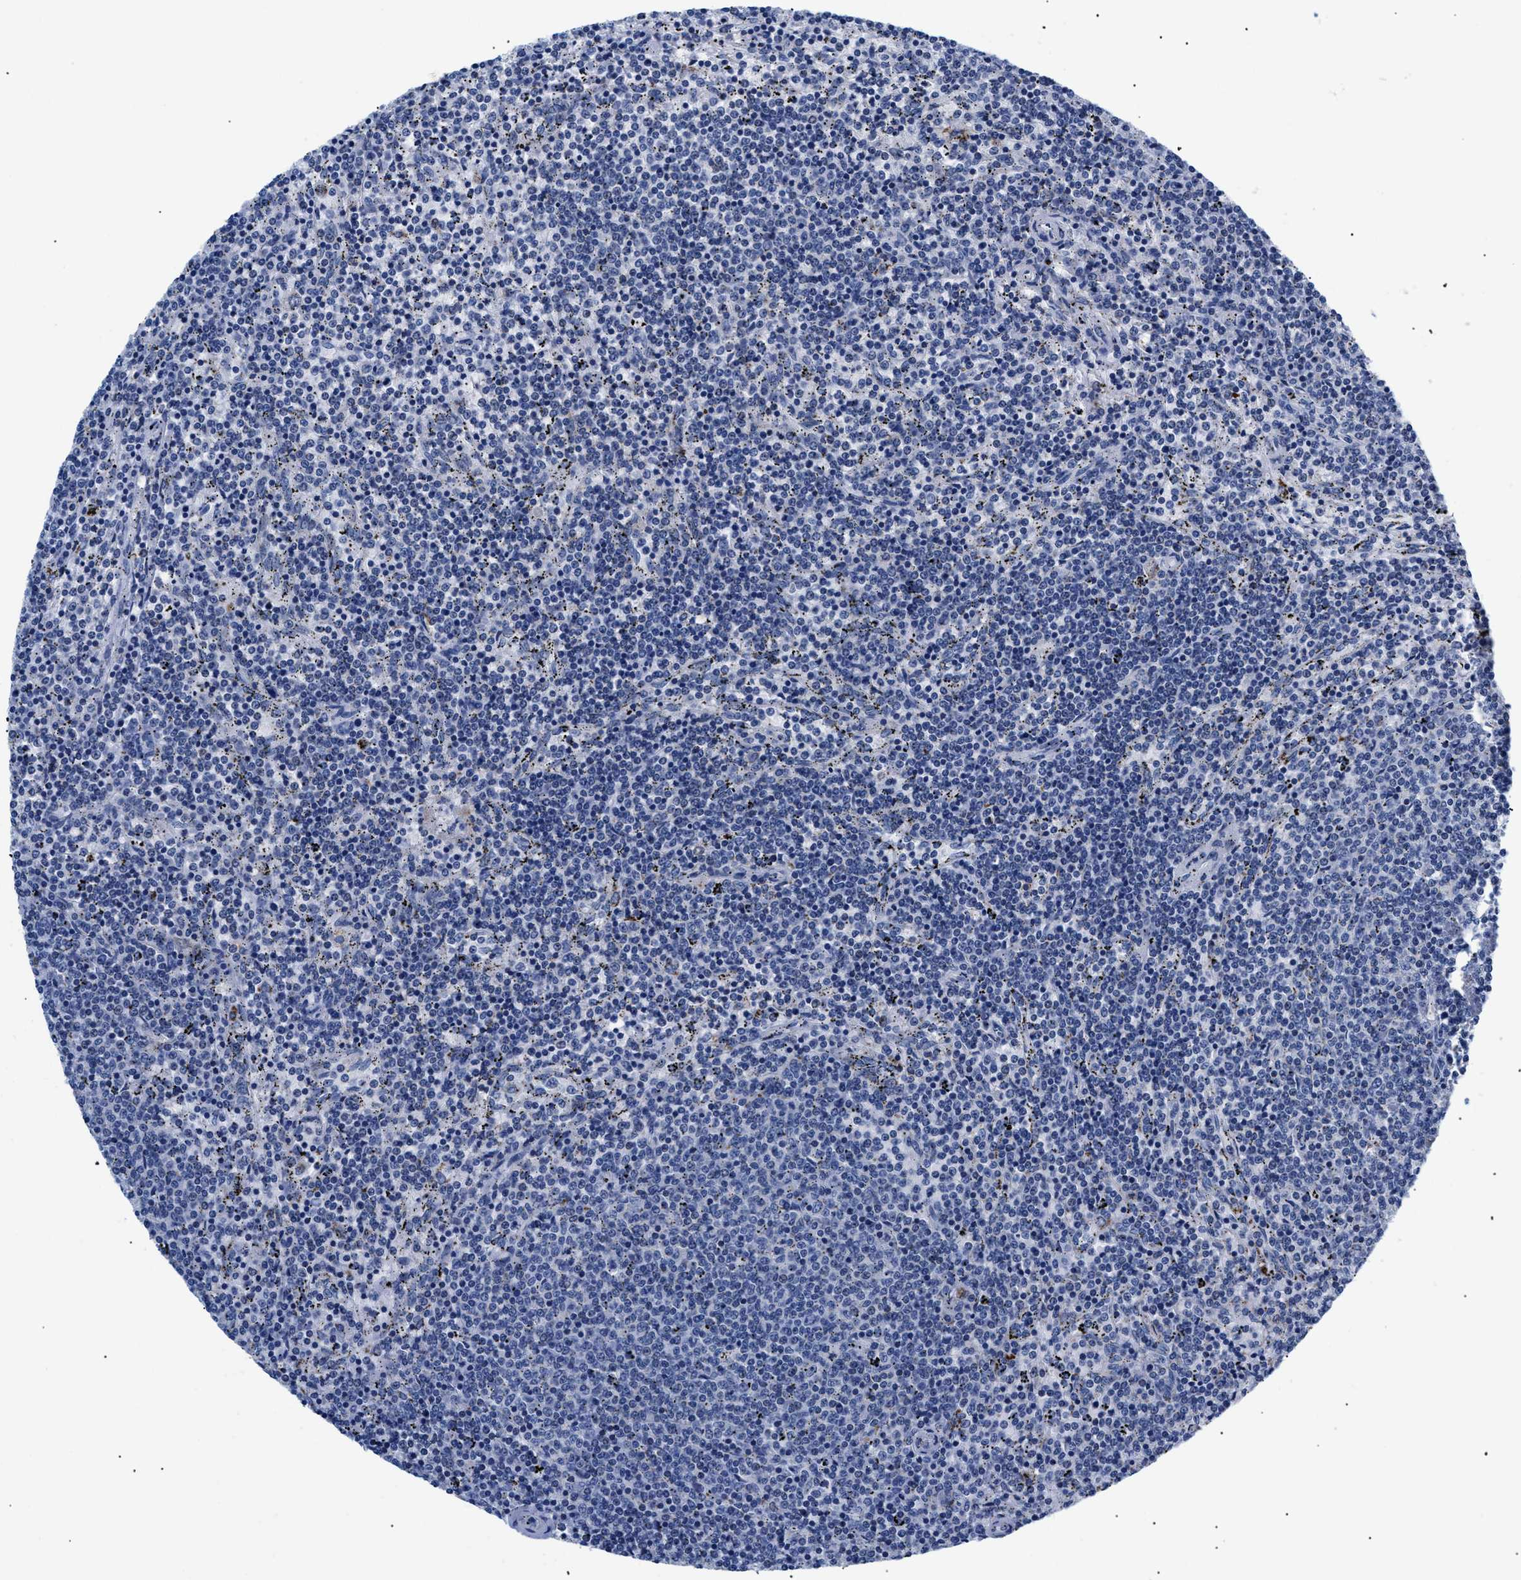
{"staining": {"intensity": "negative", "quantity": "none", "location": "none"}, "tissue": "lymphoma", "cell_type": "Tumor cells", "image_type": "cancer", "snomed": [{"axis": "morphology", "description": "Malignant lymphoma, non-Hodgkin's type, Low grade"}, {"axis": "topography", "description": "Spleen"}], "caption": "Immunohistochemistry photomicrograph of human lymphoma stained for a protein (brown), which exhibits no expression in tumor cells.", "gene": "GPR149", "patient": {"sex": "female", "age": 50}}